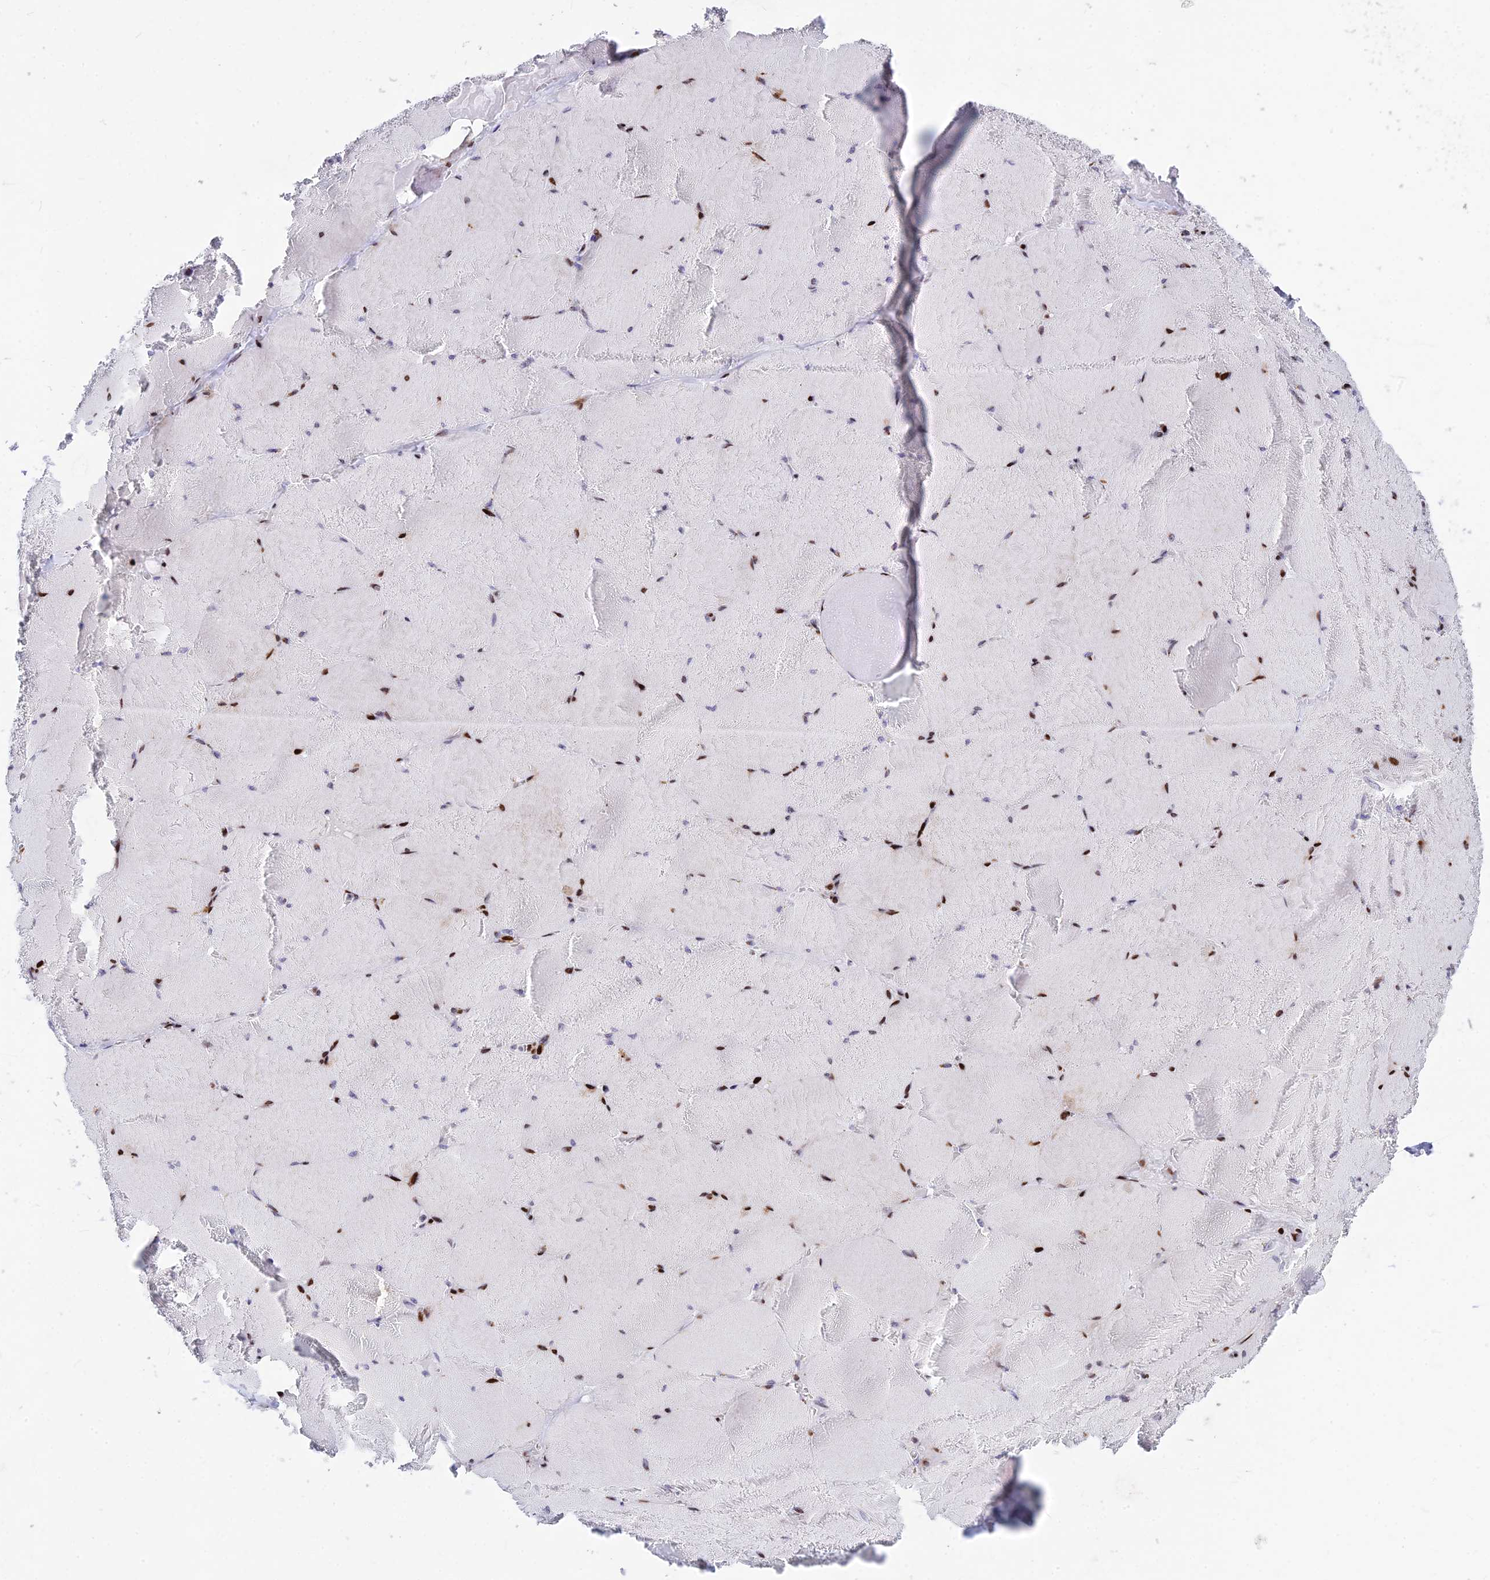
{"staining": {"intensity": "moderate", "quantity": "25%-75%", "location": "nuclear"}, "tissue": "skeletal muscle", "cell_type": "Myocytes", "image_type": "normal", "snomed": [{"axis": "morphology", "description": "Normal tissue, NOS"}, {"axis": "topography", "description": "Skeletal muscle"}, {"axis": "topography", "description": "Head-Neck"}], "caption": "Protein staining demonstrates moderate nuclear expression in approximately 25%-75% of myocytes in normal skeletal muscle.", "gene": "PRPS1", "patient": {"sex": "male", "age": 66}}